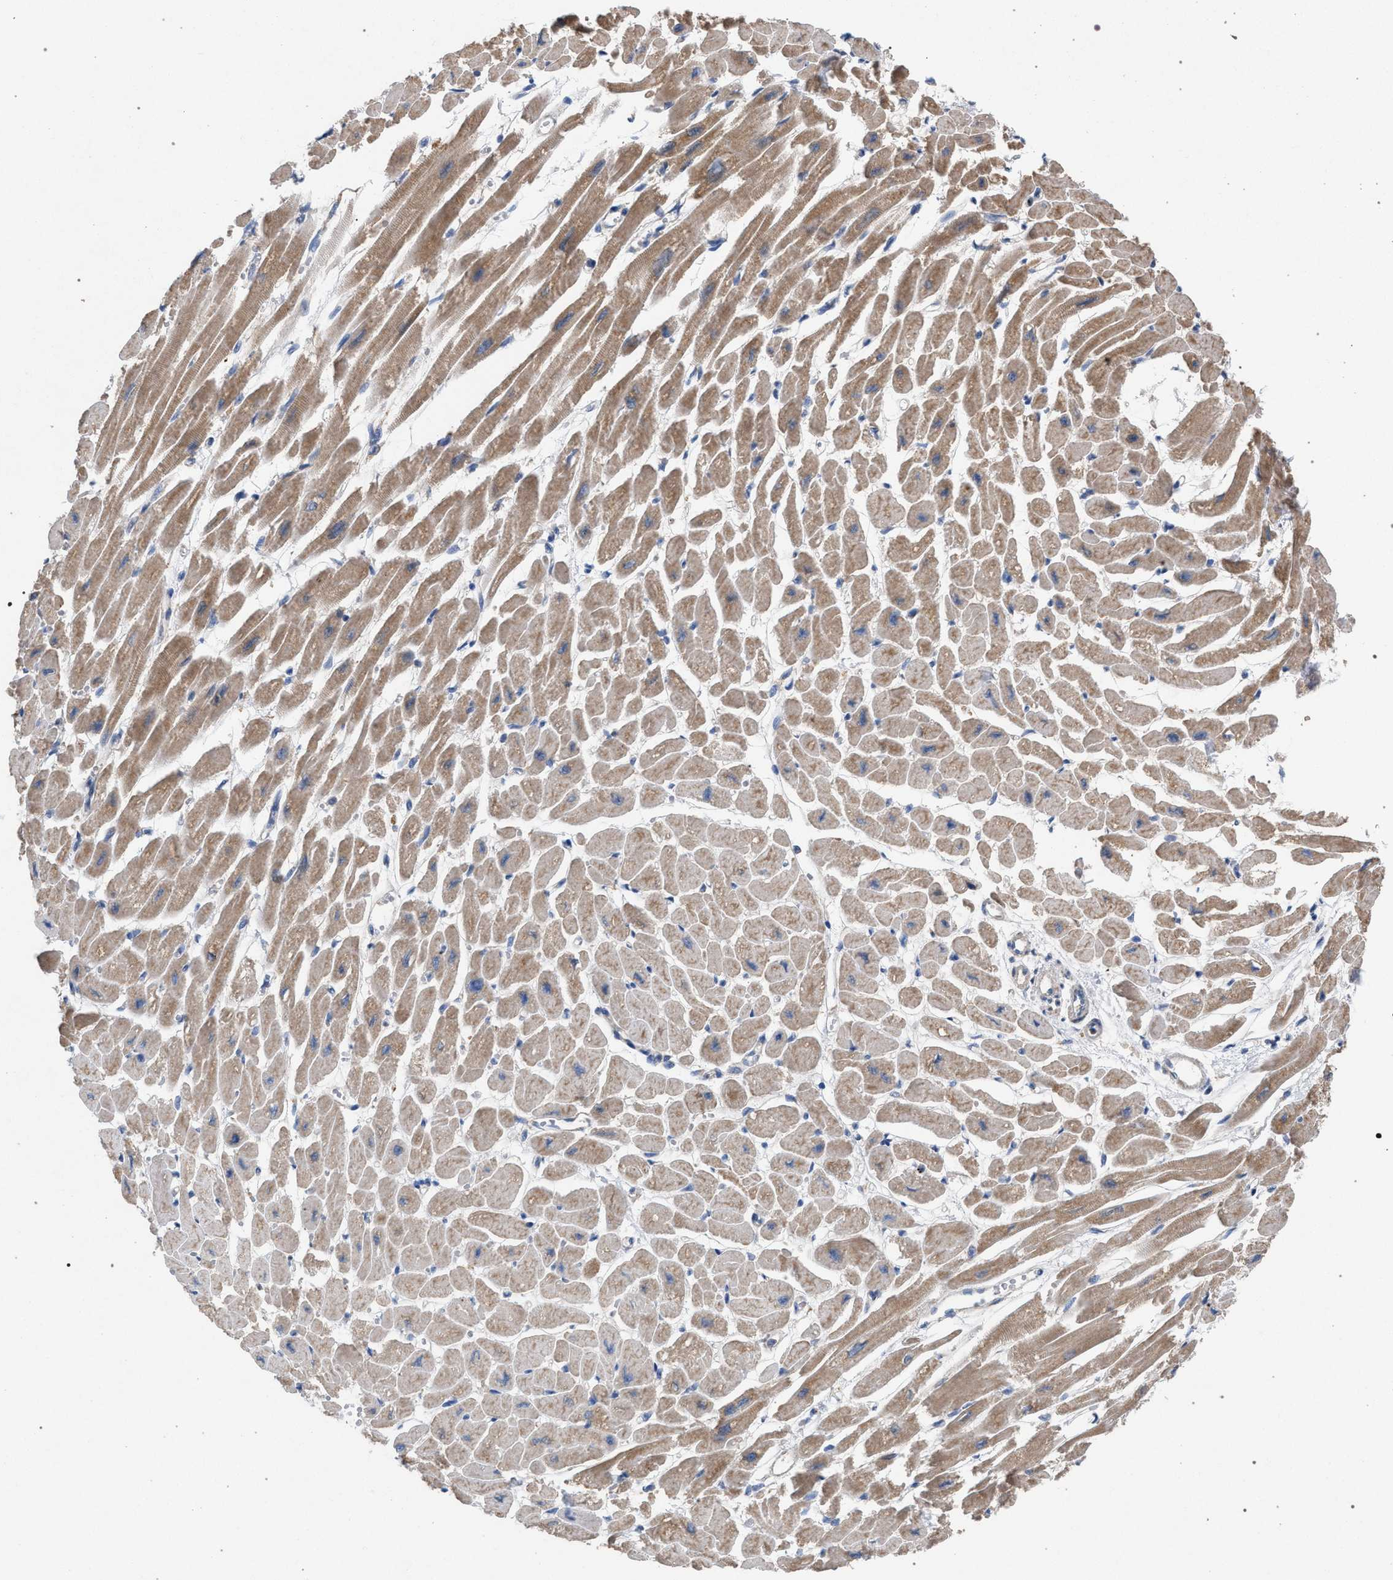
{"staining": {"intensity": "moderate", "quantity": ">75%", "location": "cytoplasmic/membranous"}, "tissue": "heart muscle", "cell_type": "Cardiomyocytes", "image_type": "normal", "snomed": [{"axis": "morphology", "description": "Normal tissue, NOS"}, {"axis": "topography", "description": "Heart"}], "caption": "Brown immunohistochemical staining in benign heart muscle shows moderate cytoplasmic/membranous positivity in about >75% of cardiomyocytes.", "gene": "VPS13A", "patient": {"sex": "female", "age": 54}}